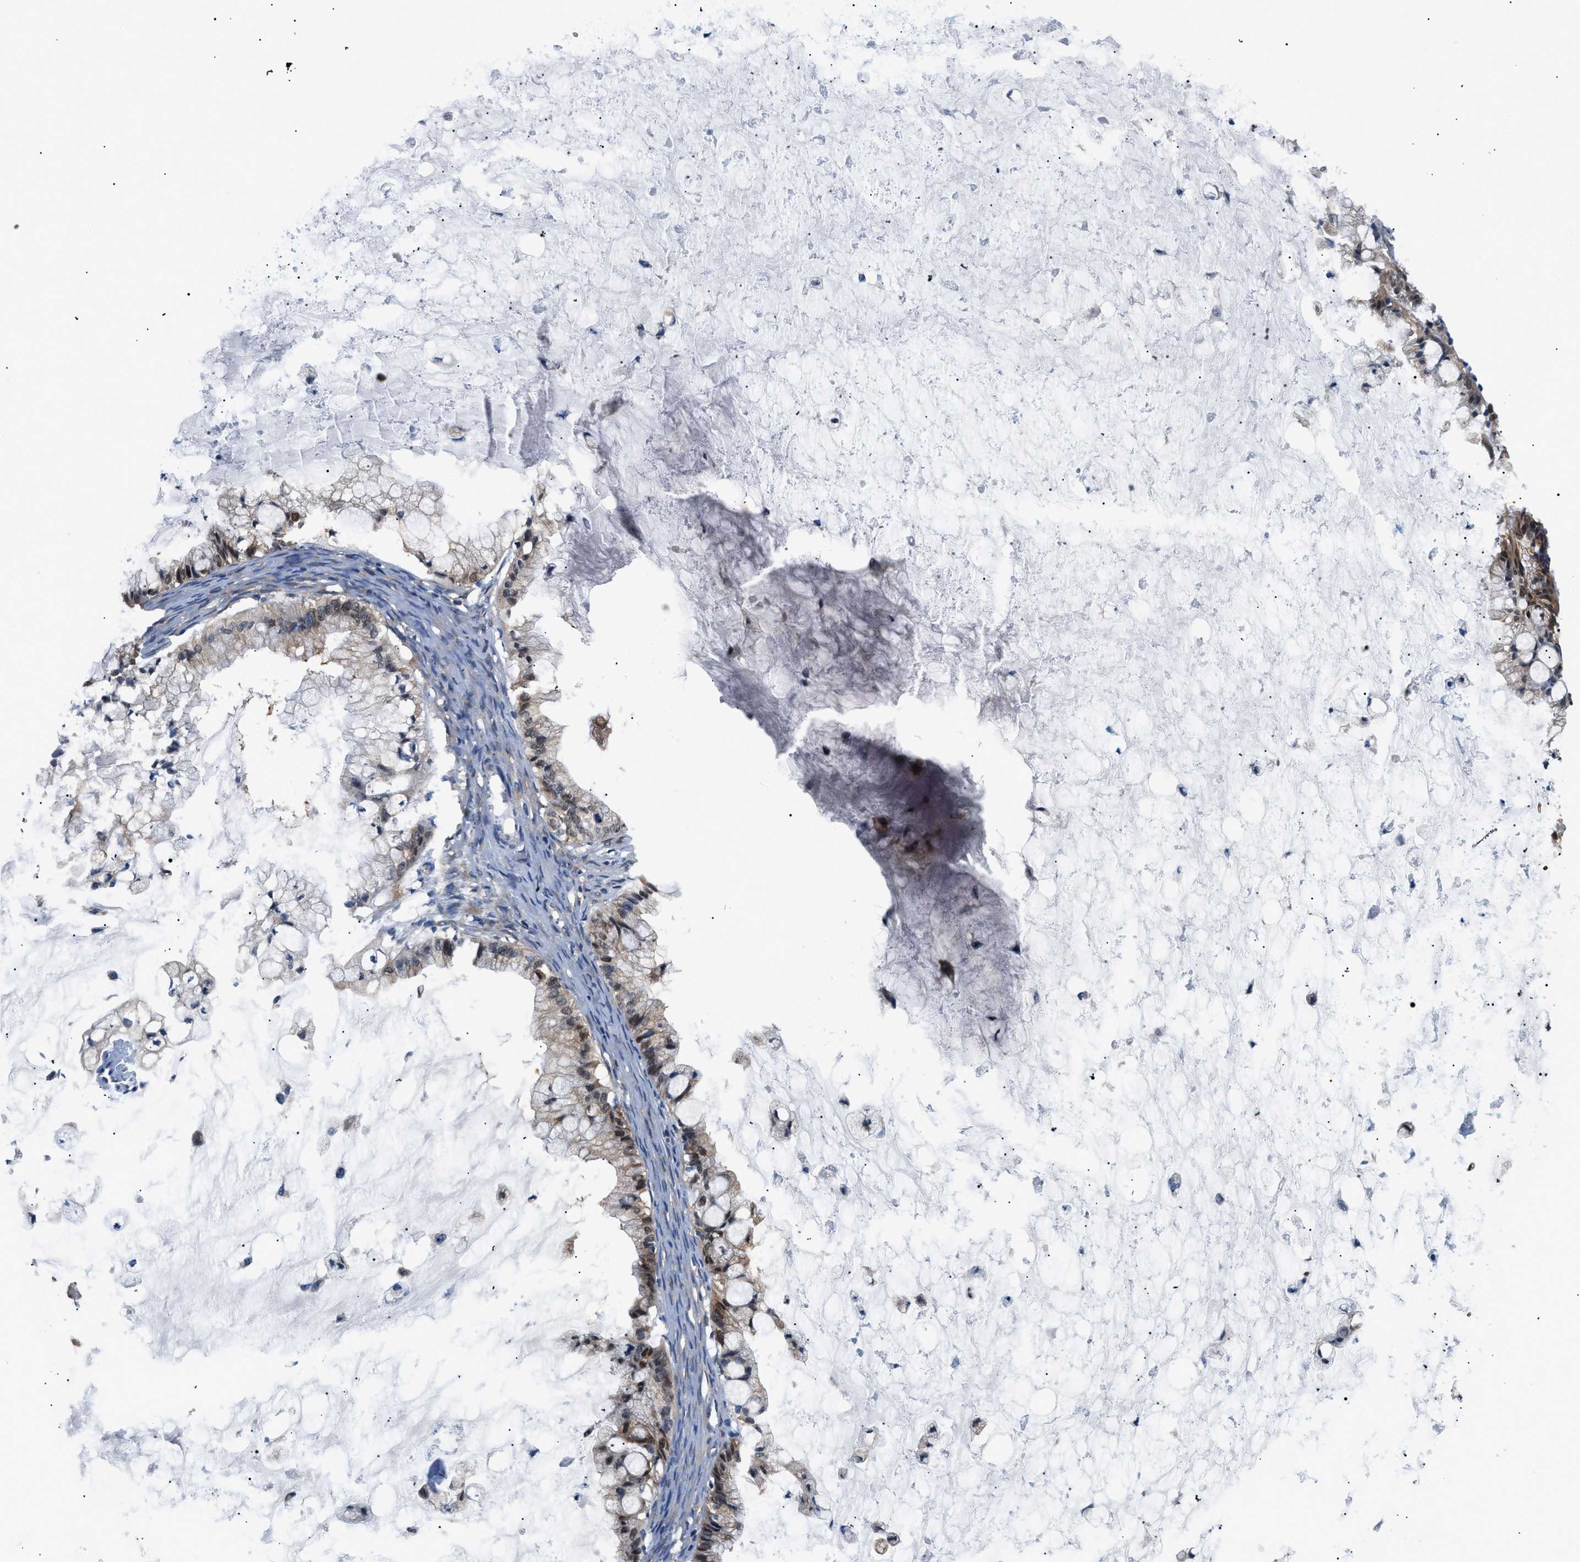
{"staining": {"intensity": "moderate", "quantity": ">75%", "location": "cytoplasmic/membranous,nuclear"}, "tissue": "ovarian cancer", "cell_type": "Tumor cells", "image_type": "cancer", "snomed": [{"axis": "morphology", "description": "Cystadenocarcinoma, mucinous, NOS"}, {"axis": "topography", "description": "Ovary"}], "caption": "Protein staining shows moderate cytoplasmic/membranous and nuclear expression in about >75% of tumor cells in mucinous cystadenocarcinoma (ovarian).", "gene": "TMEM45B", "patient": {"sex": "female", "age": 57}}